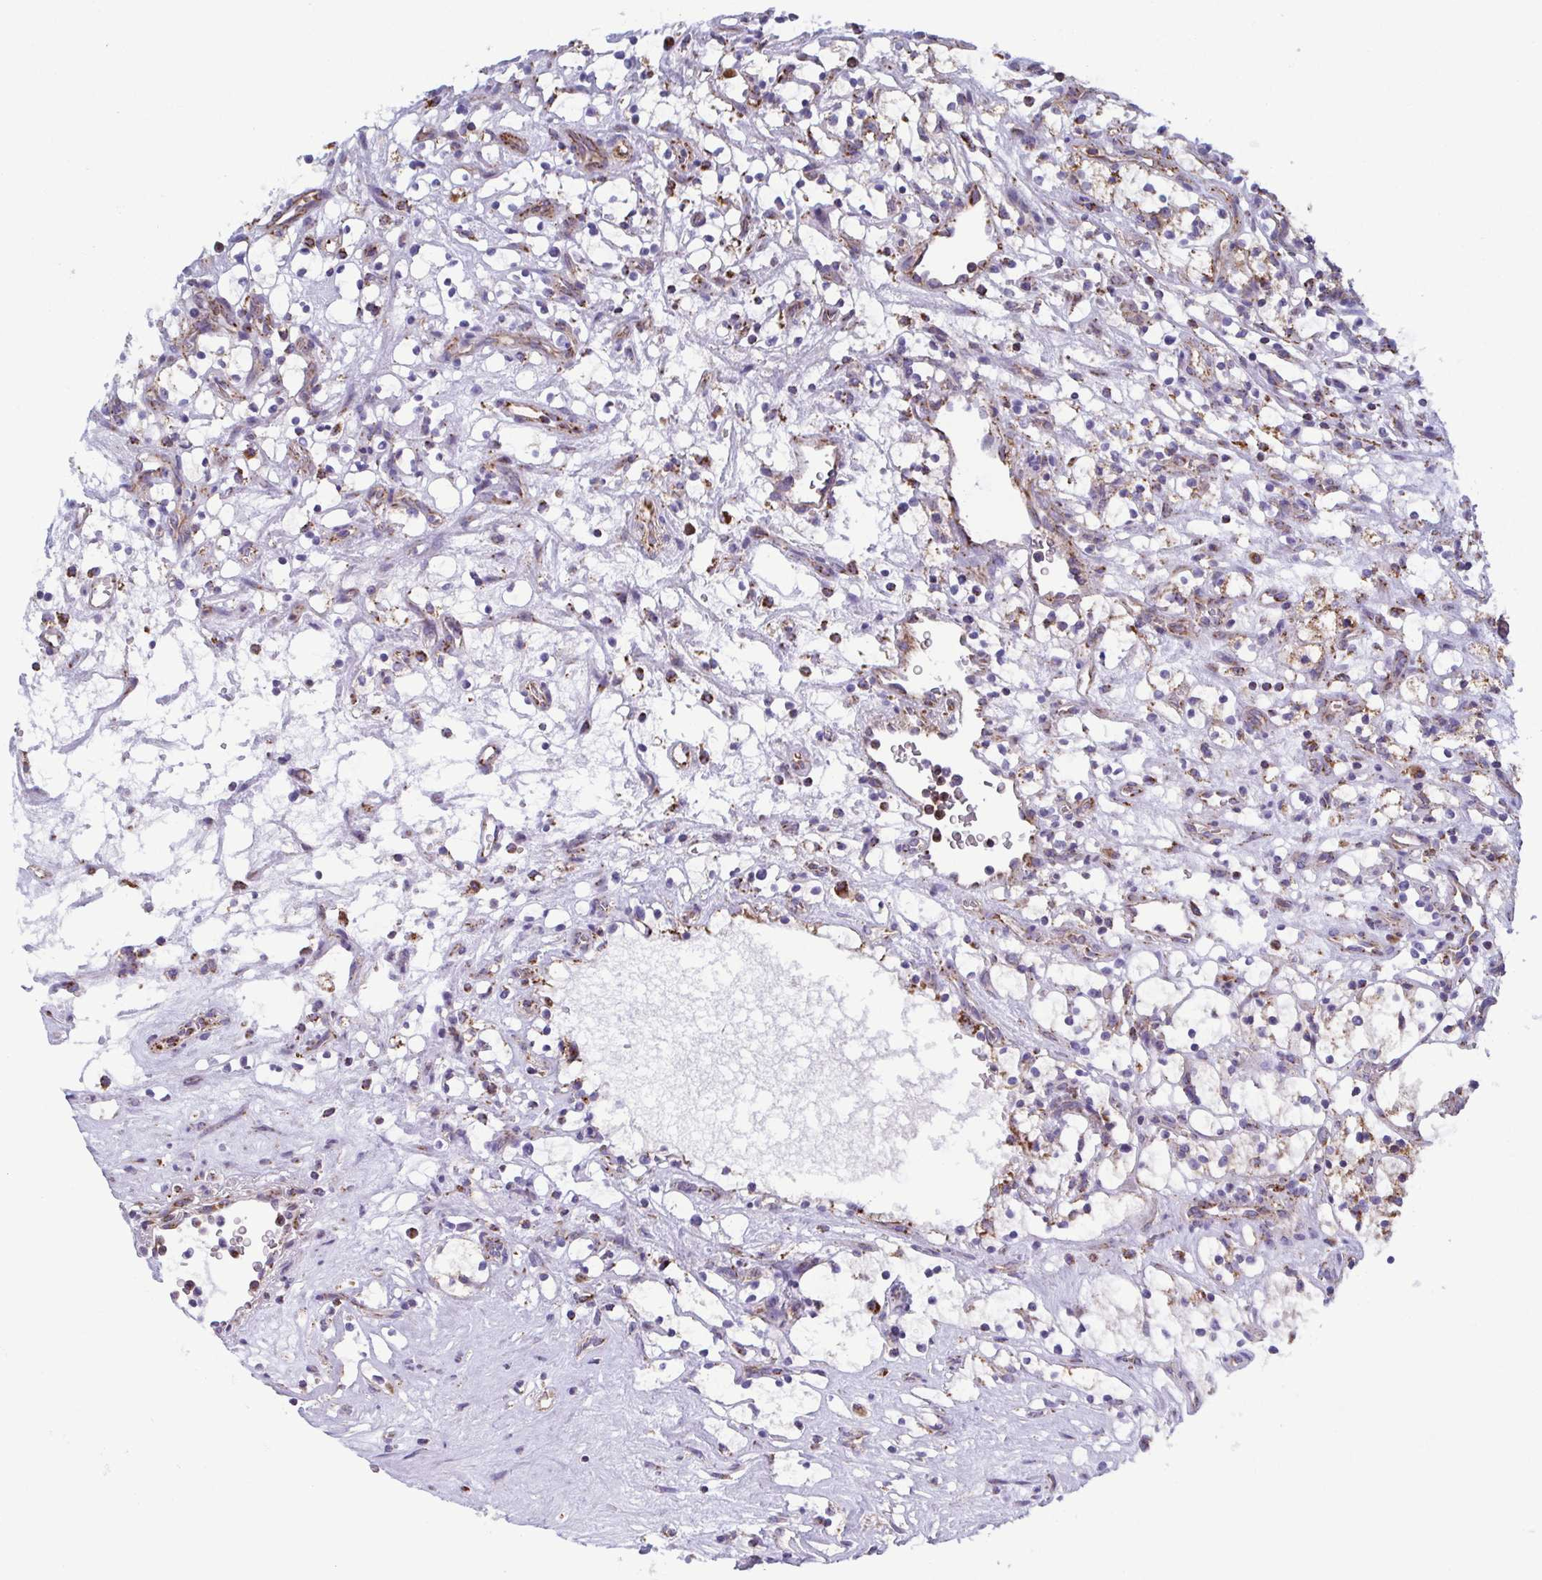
{"staining": {"intensity": "weak", "quantity": "25%-75%", "location": "cytoplasmic/membranous"}, "tissue": "renal cancer", "cell_type": "Tumor cells", "image_type": "cancer", "snomed": [{"axis": "morphology", "description": "Adenocarcinoma, NOS"}, {"axis": "topography", "description": "Kidney"}], "caption": "Protein analysis of renal cancer (adenocarcinoma) tissue shows weak cytoplasmic/membranous expression in approximately 25%-75% of tumor cells.", "gene": "CSDE1", "patient": {"sex": "female", "age": 69}}